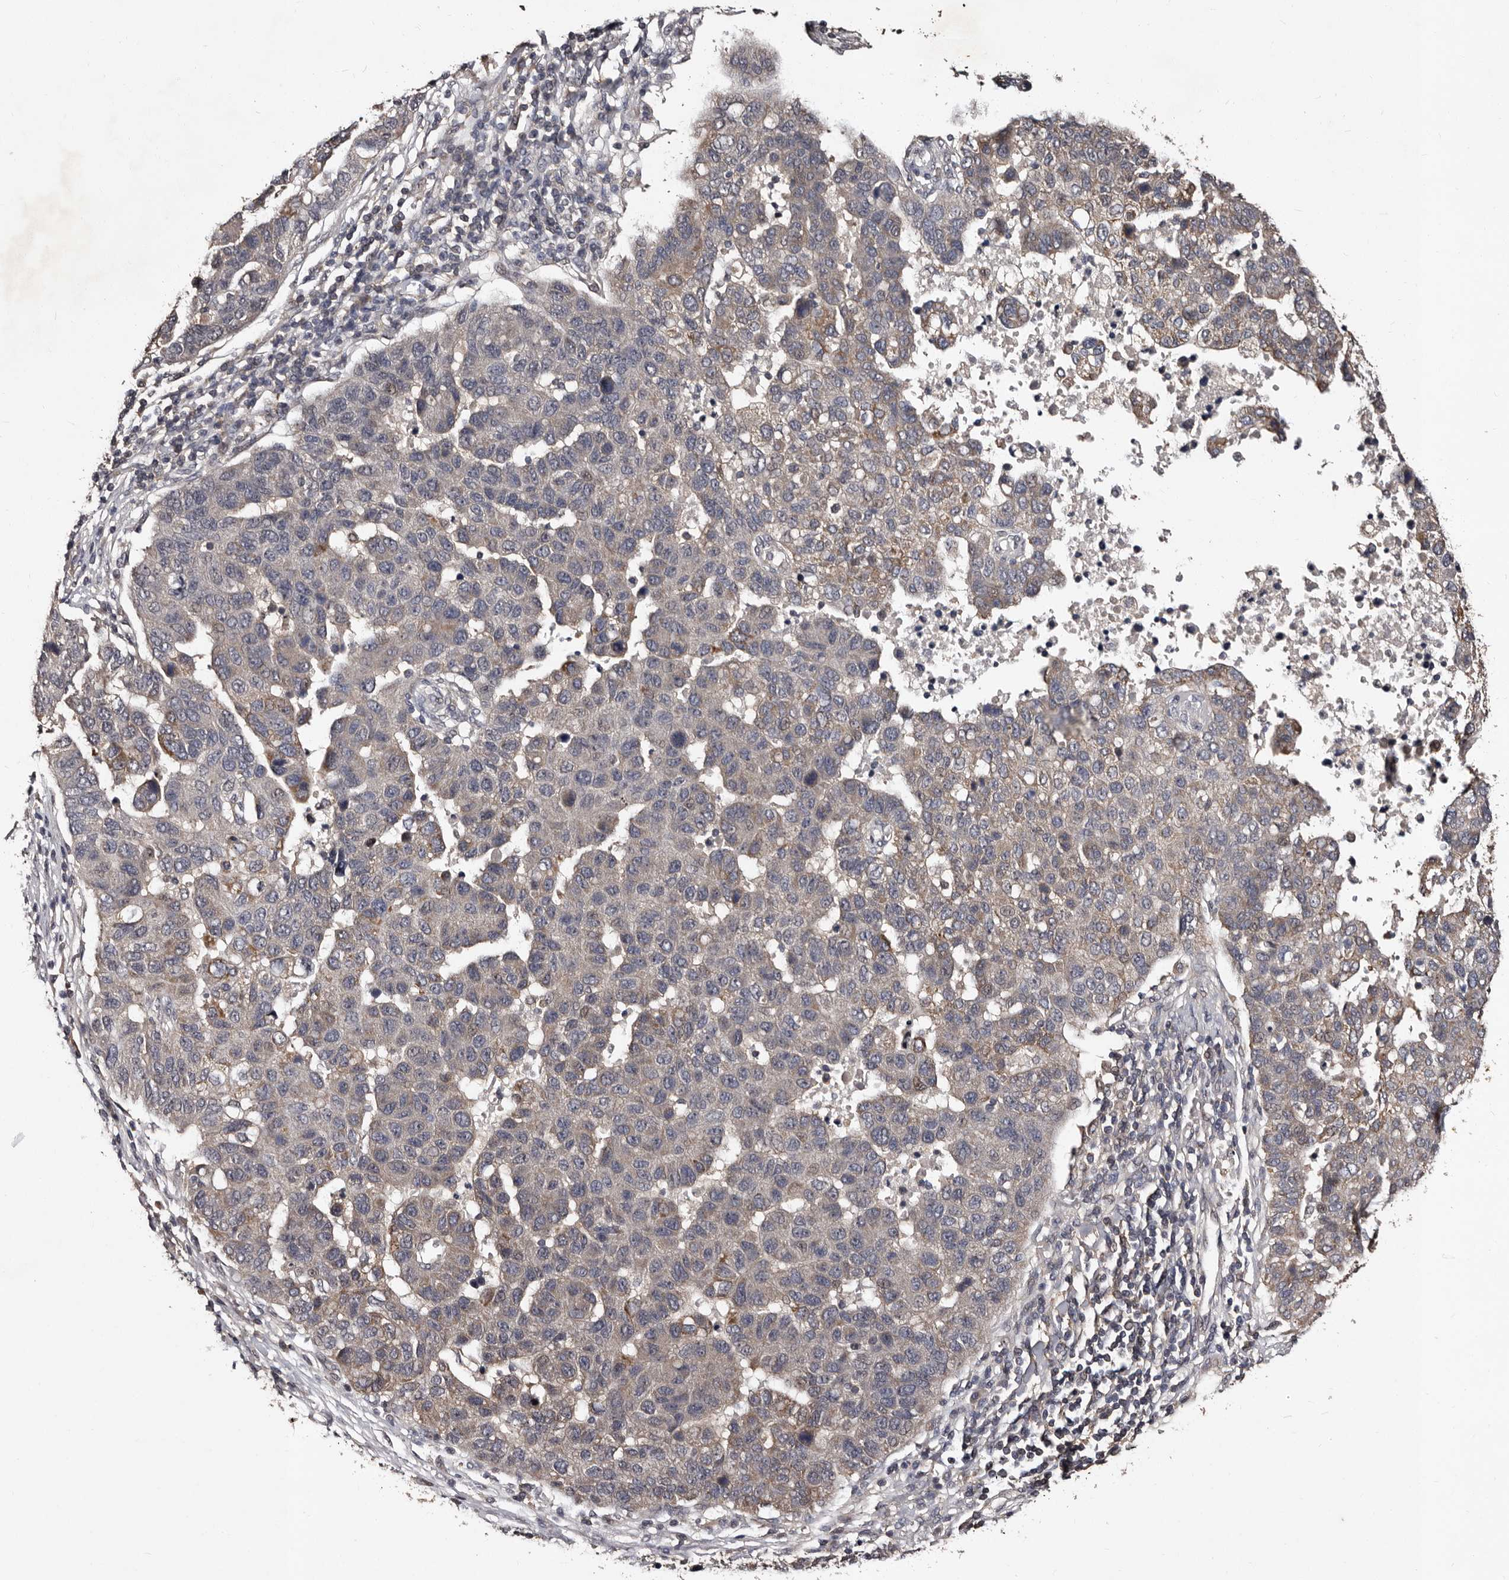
{"staining": {"intensity": "weak", "quantity": "<25%", "location": "cytoplasmic/membranous"}, "tissue": "pancreatic cancer", "cell_type": "Tumor cells", "image_type": "cancer", "snomed": [{"axis": "morphology", "description": "Adenocarcinoma, NOS"}, {"axis": "topography", "description": "Pancreas"}], "caption": "This micrograph is of pancreatic adenocarcinoma stained with IHC to label a protein in brown with the nuclei are counter-stained blue. There is no expression in tumor cells. The staining was performed using DAB (3,3'-diaminobenzidine) to visualize the protein expression in brown, while the nuclei were stained in blue with hematoxylin (Magnification: 20x).", "gene": "MKRN3", "patient": {"sex": "female", "age": 61}}